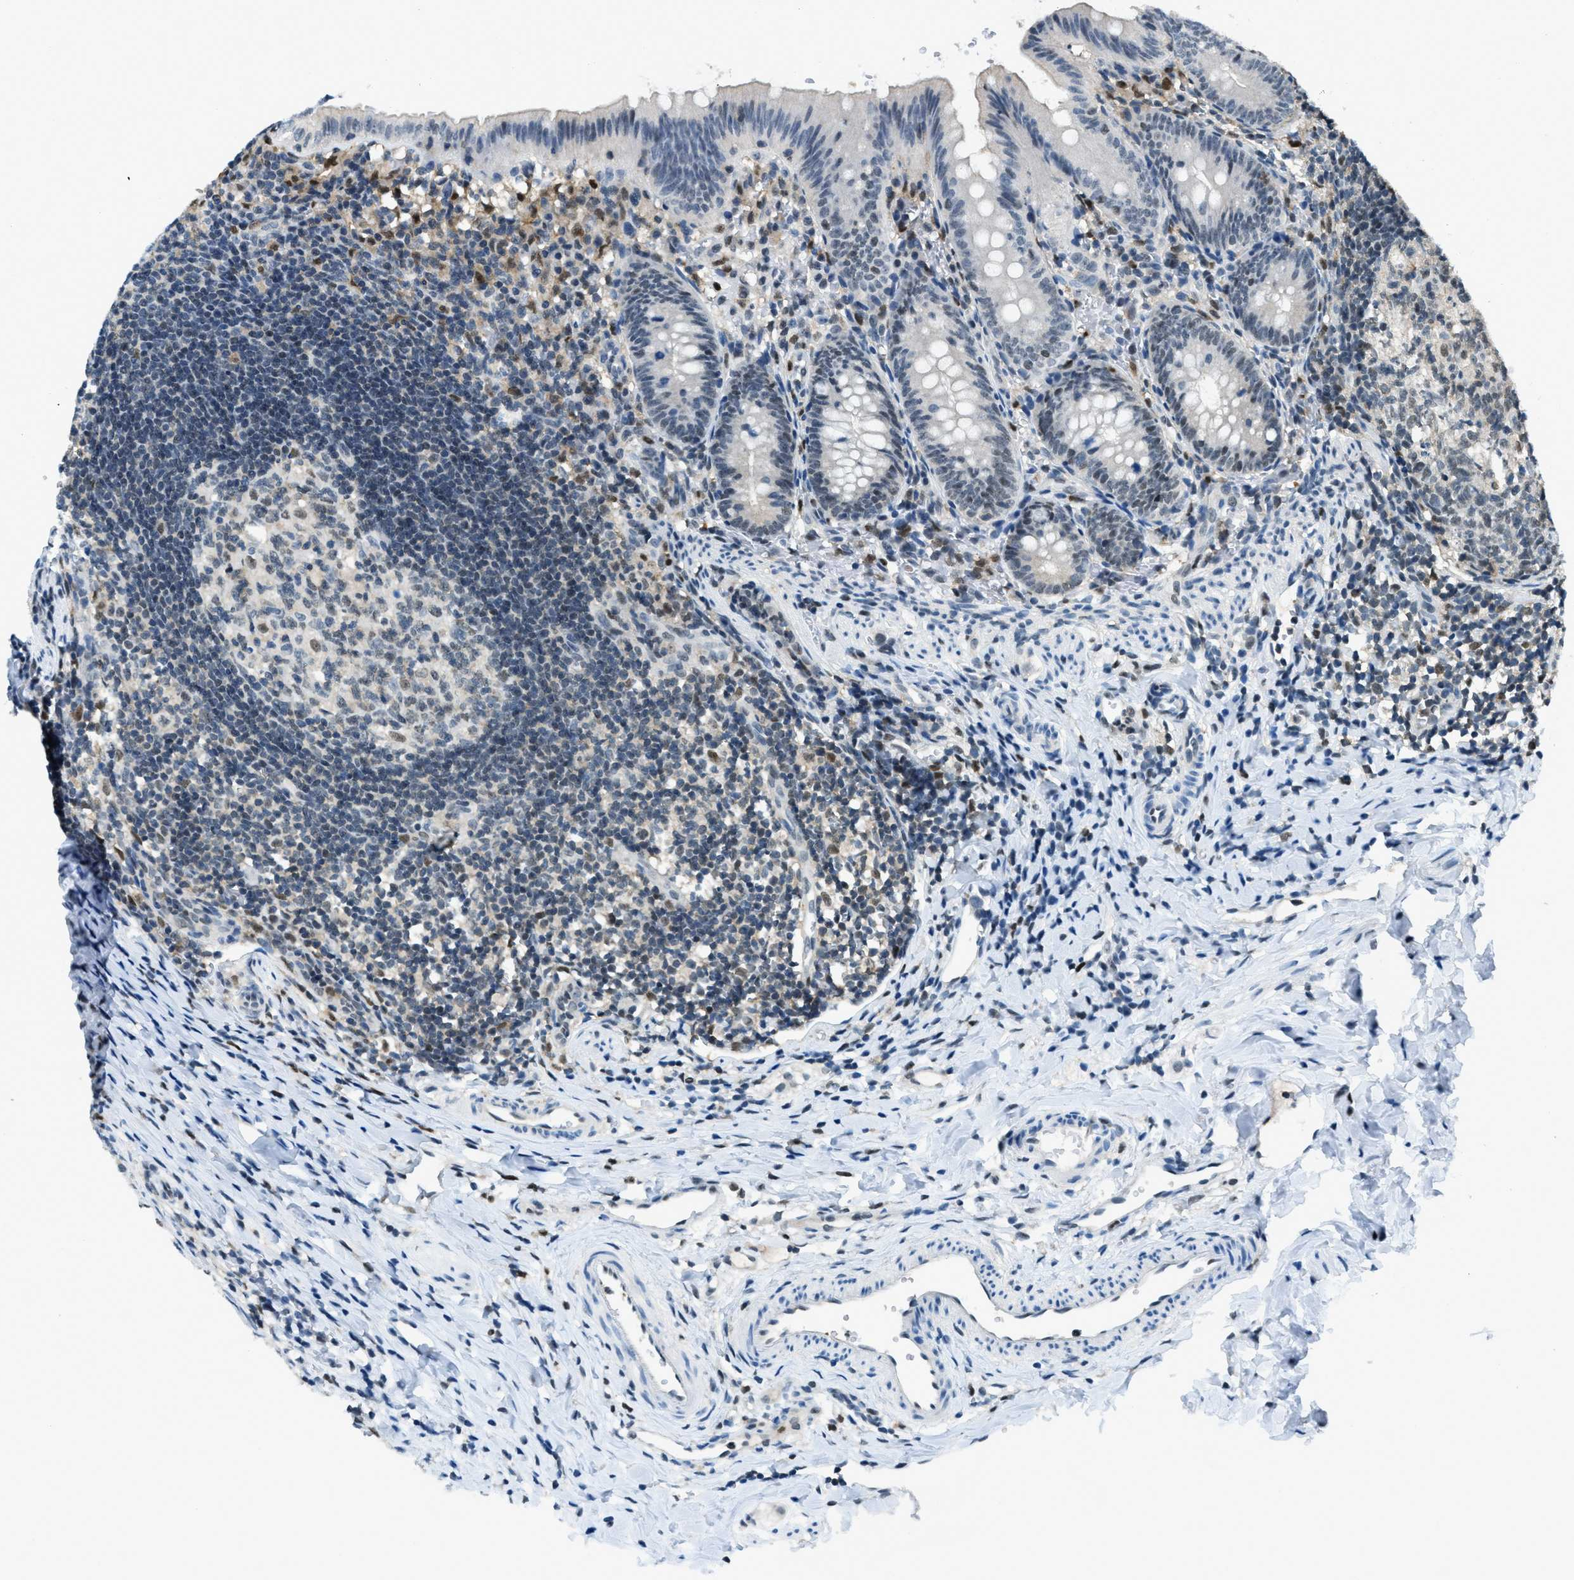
{"staining": {"intensity": "weak", "quantity": "<25%", "location": "nuclear"}, "tissue": "appendix", "cell_type": "Glandular cells", "image_type": "normal", "snomed": [{"axis": "morphology", "description": "Normal tissue, NOS"}, {"axis": "topography", "description": "Appendix"}], "caption": "Immunohistochemistry of normal appendix shows no expression in glandular cells. The staining was performed using DAB to visualize the protein expression in brown, while the nuclei were stained in blue with hematoxylin (Magnification: 20x).", "gene": "OGFR", "patient": {"sex": "male", "age": 1}}